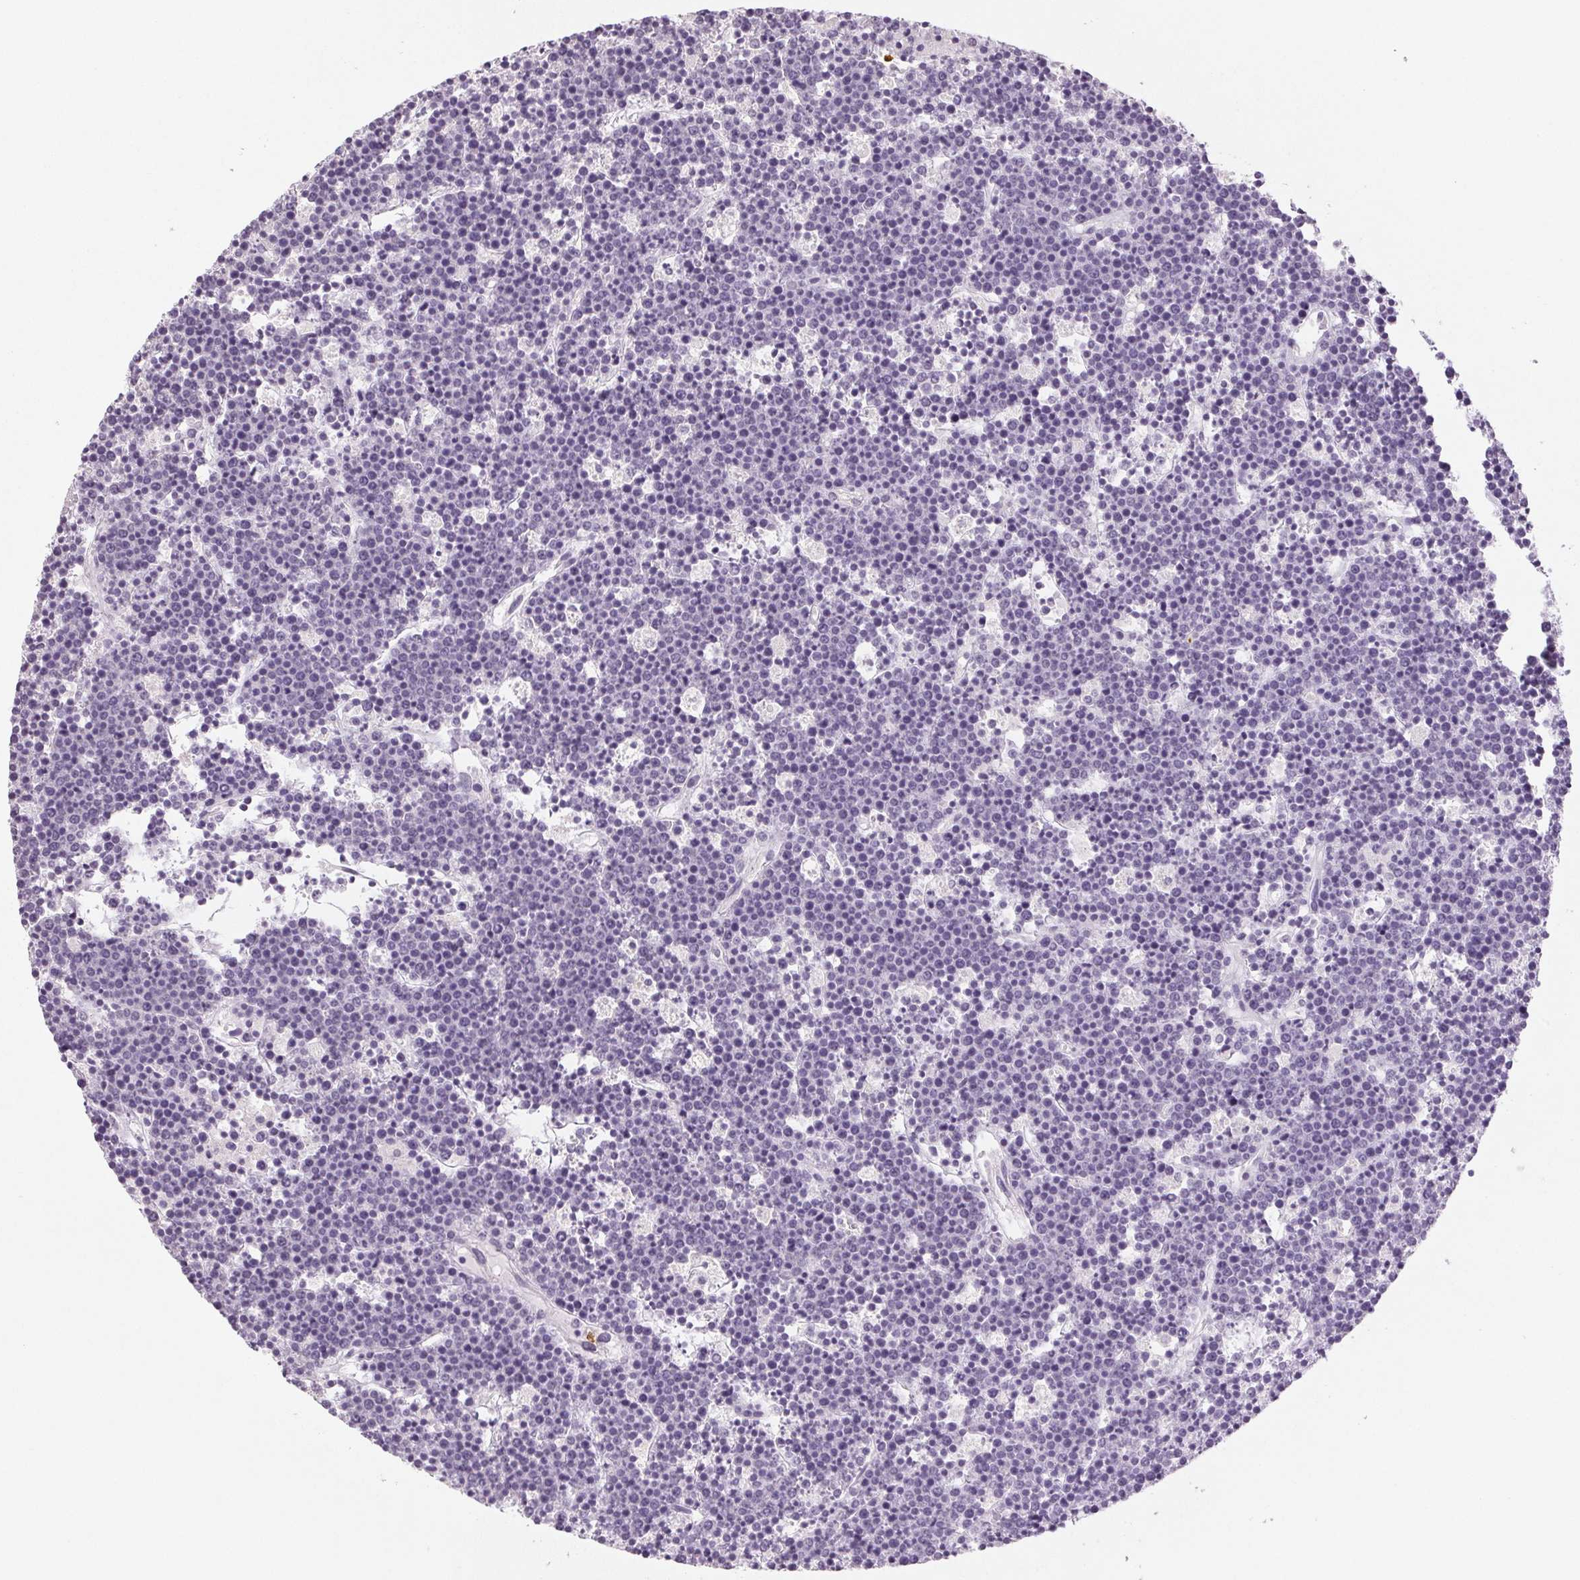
{"staining": {"intensity": "negative", "quantity": "none", "location": "none"}, "tissue": "lymphoma", "cell_type": "Tumor cells", "image_type": "cancer", "snomed": [{"axis": "morphology", "description": "Malignant lymphoma, non-Hodgkin's type, High grade"}, {"axis": "topography", "description": "Ovary"}], "caption": "There is no significant expression in tumor cells of high-grade malignant lymphoma, non-Hodgkin's type.", "gene": "LTF", "patient": {"sex": "female", "age": 56}}